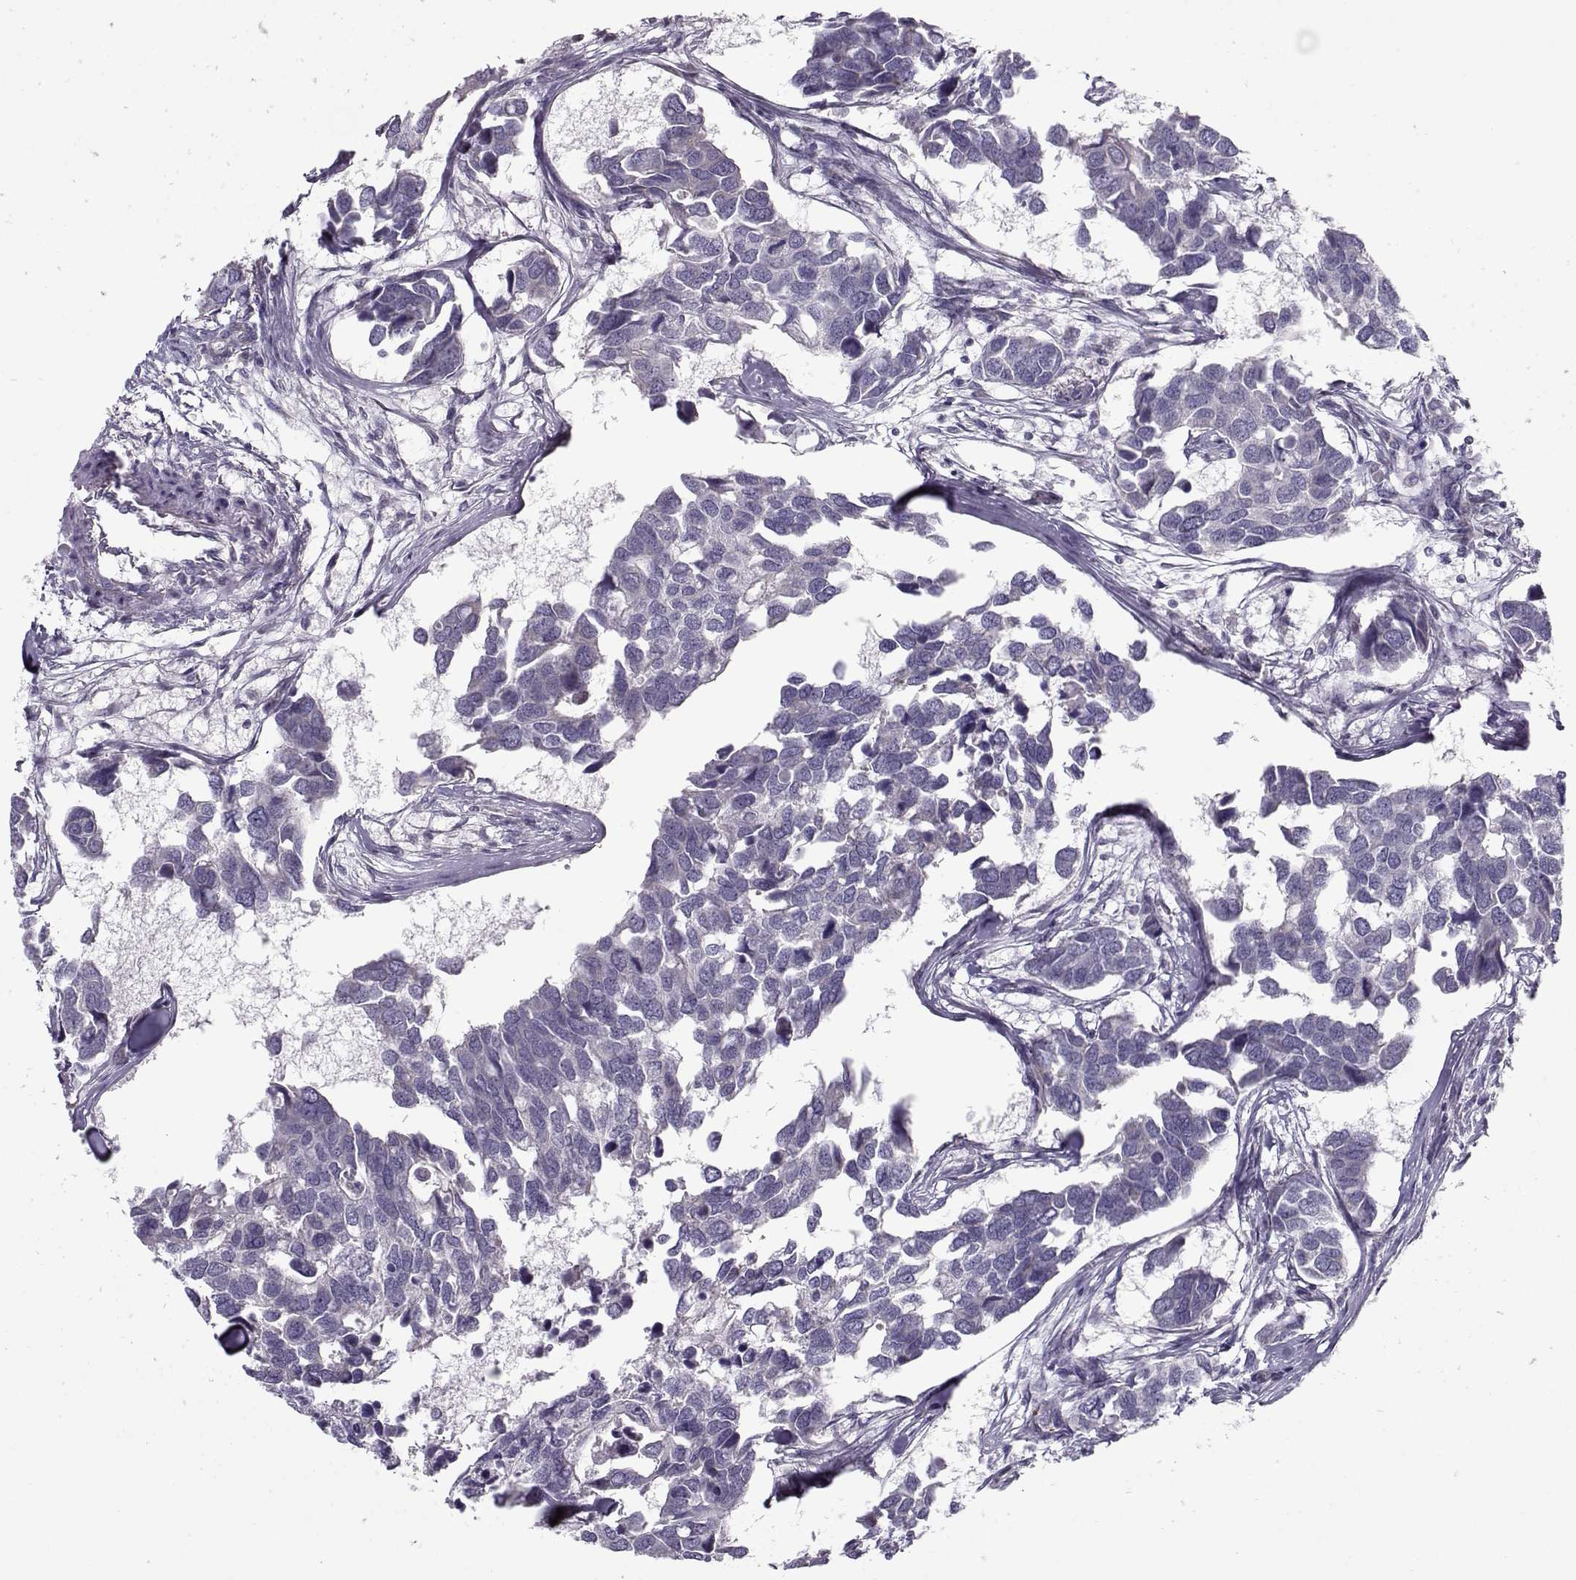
{"staining": {"intensity": "negative", "quantity": "none", "location": "none"}, "tissue": "breast cancer", "cell_type": "Tumor cells", "image_type": "cancer", "snomed": [{"axis": "morphology", "description": "Duct carcinoma"}, {"axis": "topography", "description": "Breast"}], "caption": "This is an IHC photomicrograph of human breast intraductal carcinoma. There is no expression in tumor cells.", "gene": "KLF17", "patient": {"sex": "female", "age": 83}}